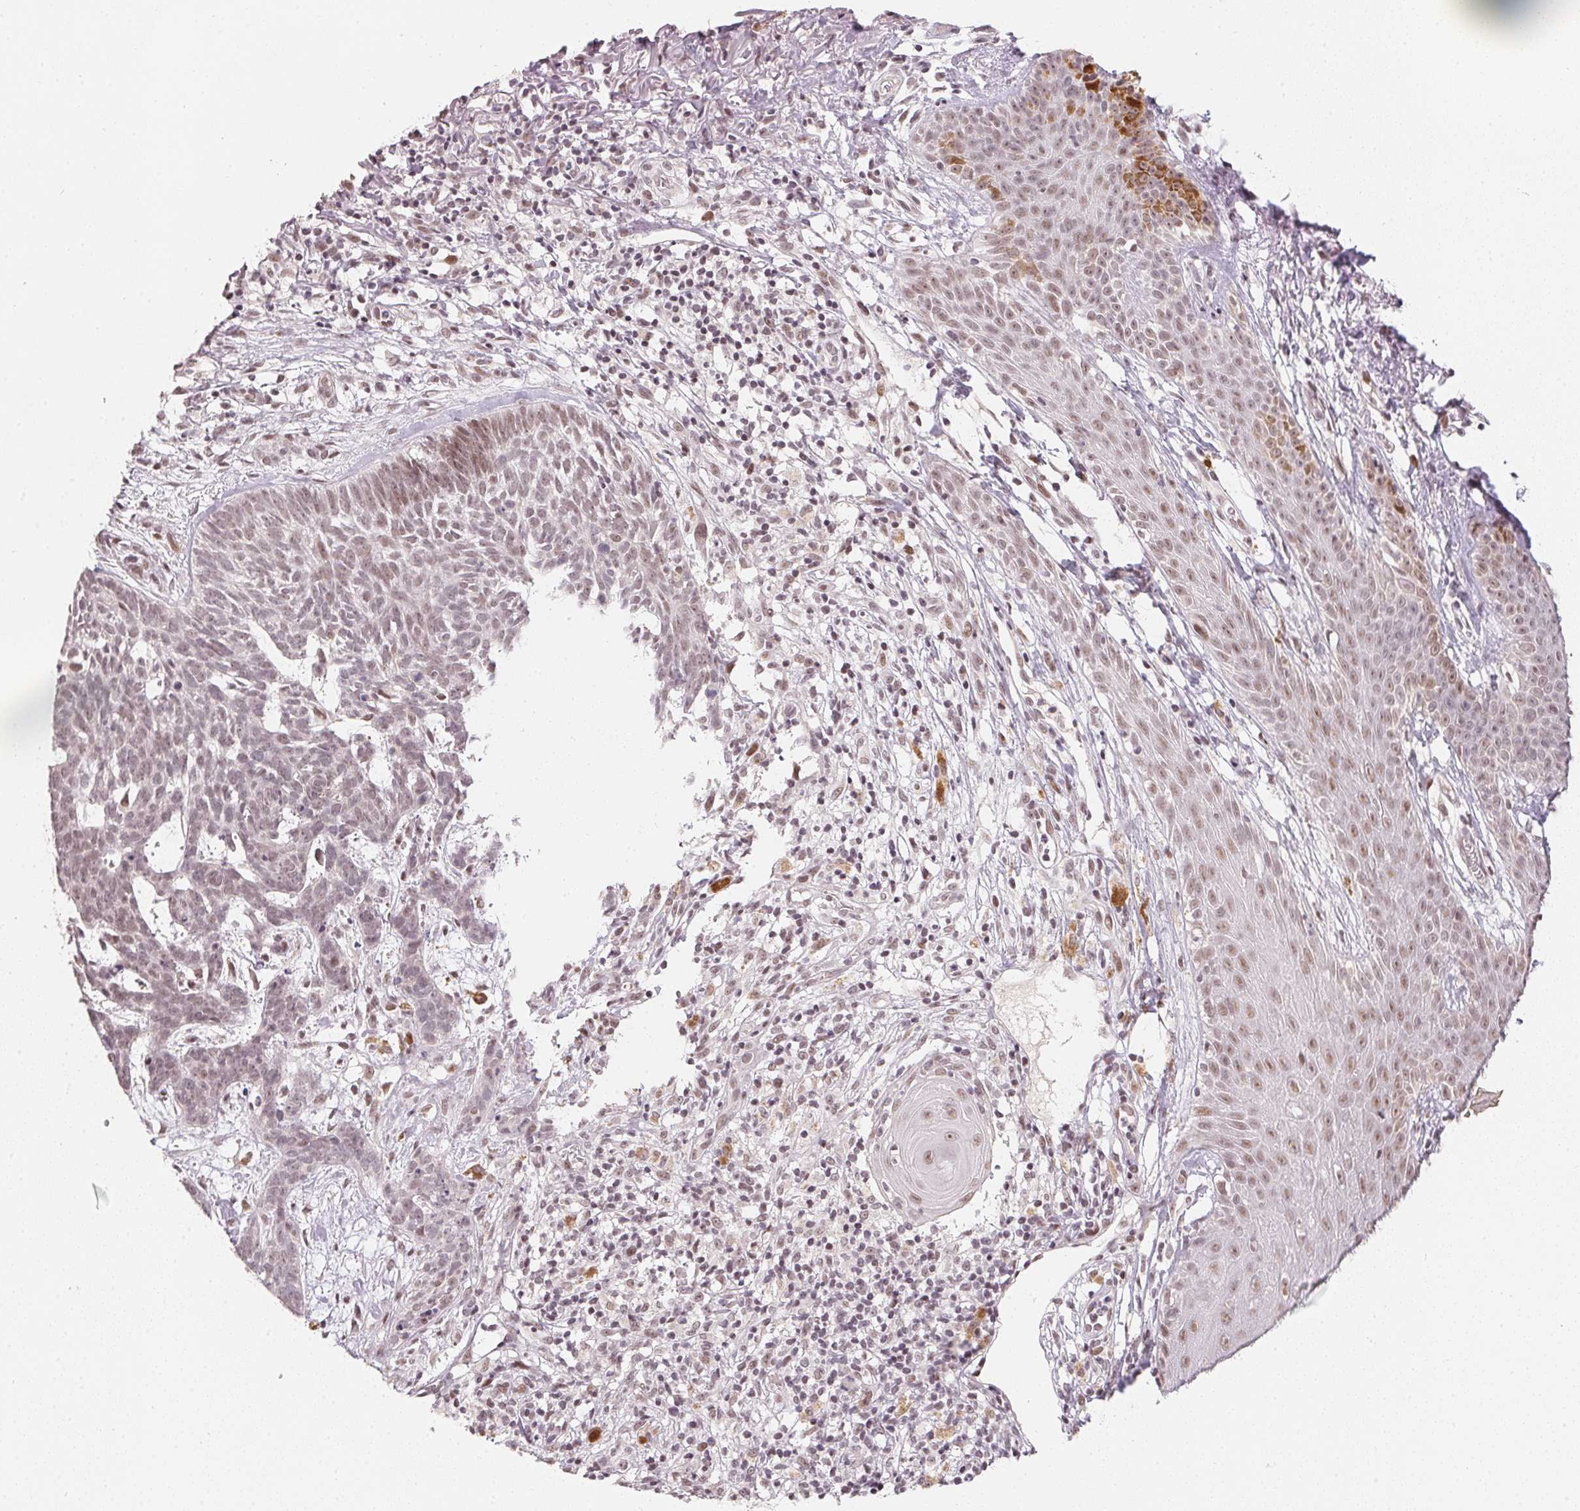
{"staining": {"intensity": "weak", "quantity": ">75%", "location": "nuclear"}, "tissue": "skin cancer", "cell_type": "Tumor cells", "image_type": "cancer", "snomed": [{"axis": "morphology", "description": "Basal cell carcinoma"}, {"axis": "topography", "description": "Skin"}], "caption": "Immunohistochemistry micrograph of basal cell carcinoma (skin) stained for a protein (brown), which displays low levels of weak nuclear staining in about >75% of tumor cells.", "gene": "KDM4D", "patient": {"sex": "female", "age": 78}}